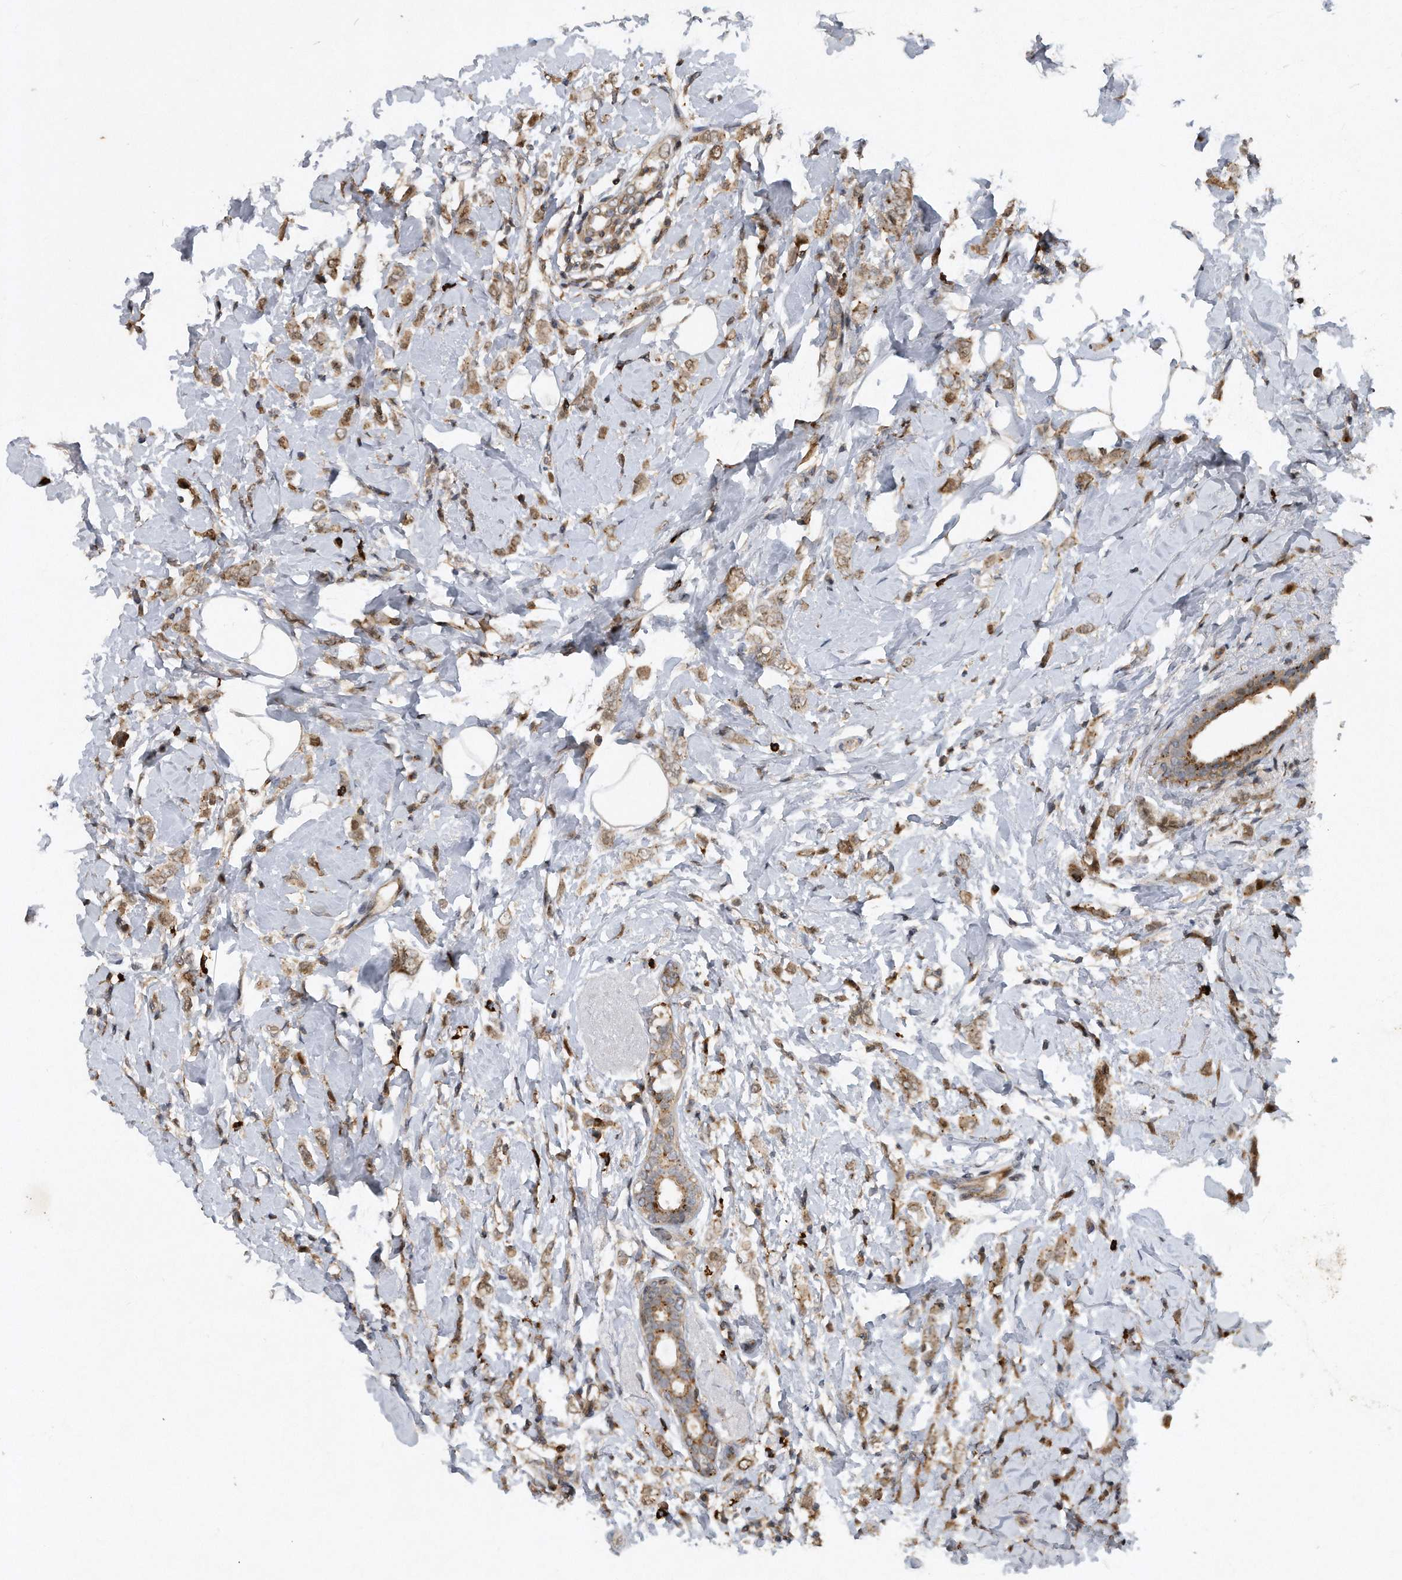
{"staining": {"intensity": "moderate", "quantity": ">75%", "location": "cytoplasmic/membranous,nuclear"}, "tissue": "breast cancer", "cell_type": "Tumor cells", "image_type": "cancer", "snomed": [{"axis": "morphology", "description": "Lobular carcinoma"}, {"axis": "topography", "description": "Breast"}], "caption": "Tumor cells show moderate cytoplasmic/membranous and nuclear expression in approximately >75% of cells in breast cancer.", "gene": "PGBD2", "patient": {"sex": "female", "age": 47}}